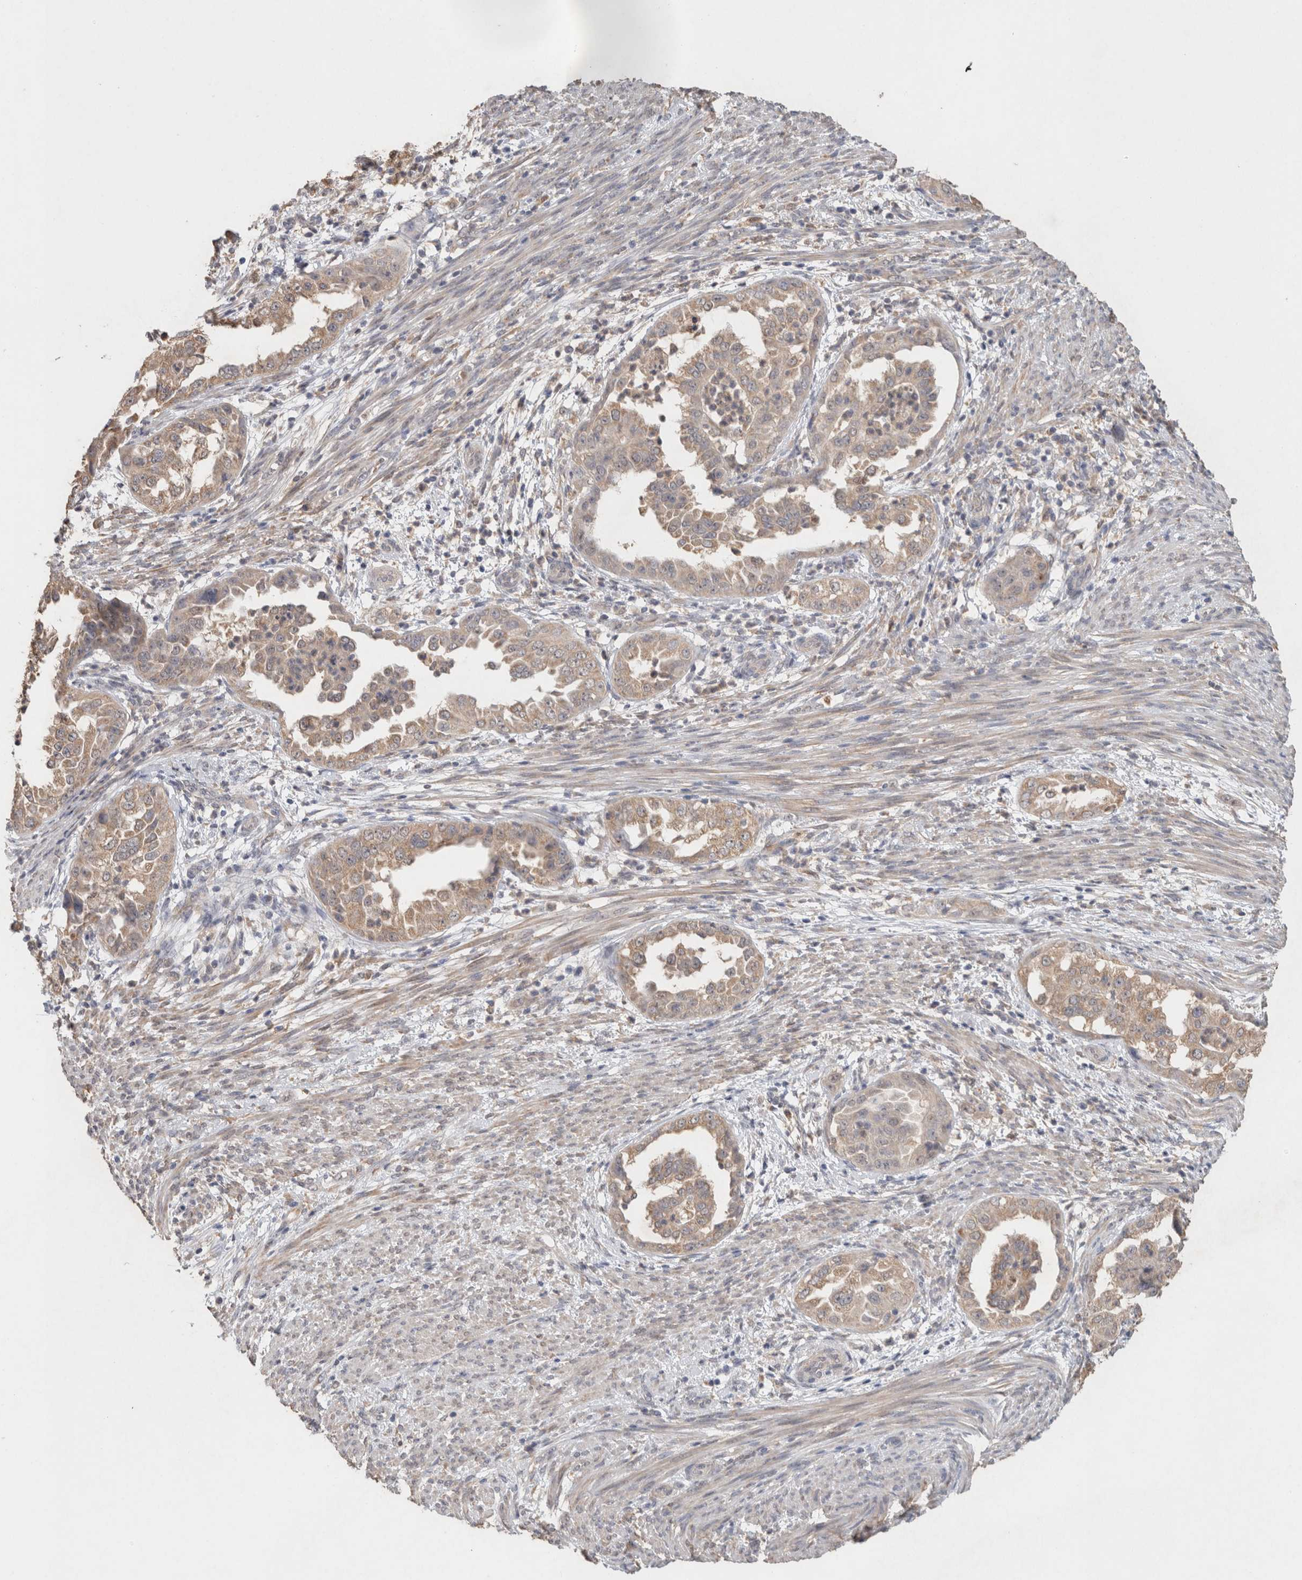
{"staining": {"intensity": "moderate", "quantity": ">75%", "location": "cytoplasmic/membranous"}, "tissue": "endometrial cancer", "cell_type": "Tumor cells", "image_type": "cancer", "snomed": [{"axis": "morphology", "description": "Adenocarcinoma, NOS"}, {"axis": "topography", "description": "Endometrium"}], "caption": "Tumor cells exhibit medium levels of moderate cytoplasmic/membranous expression in approximately >75% of cells in endometrial cancer (adenocarcinoma).", "gene": "RAB14", "patient": {"sex": "female", "age": 85}}